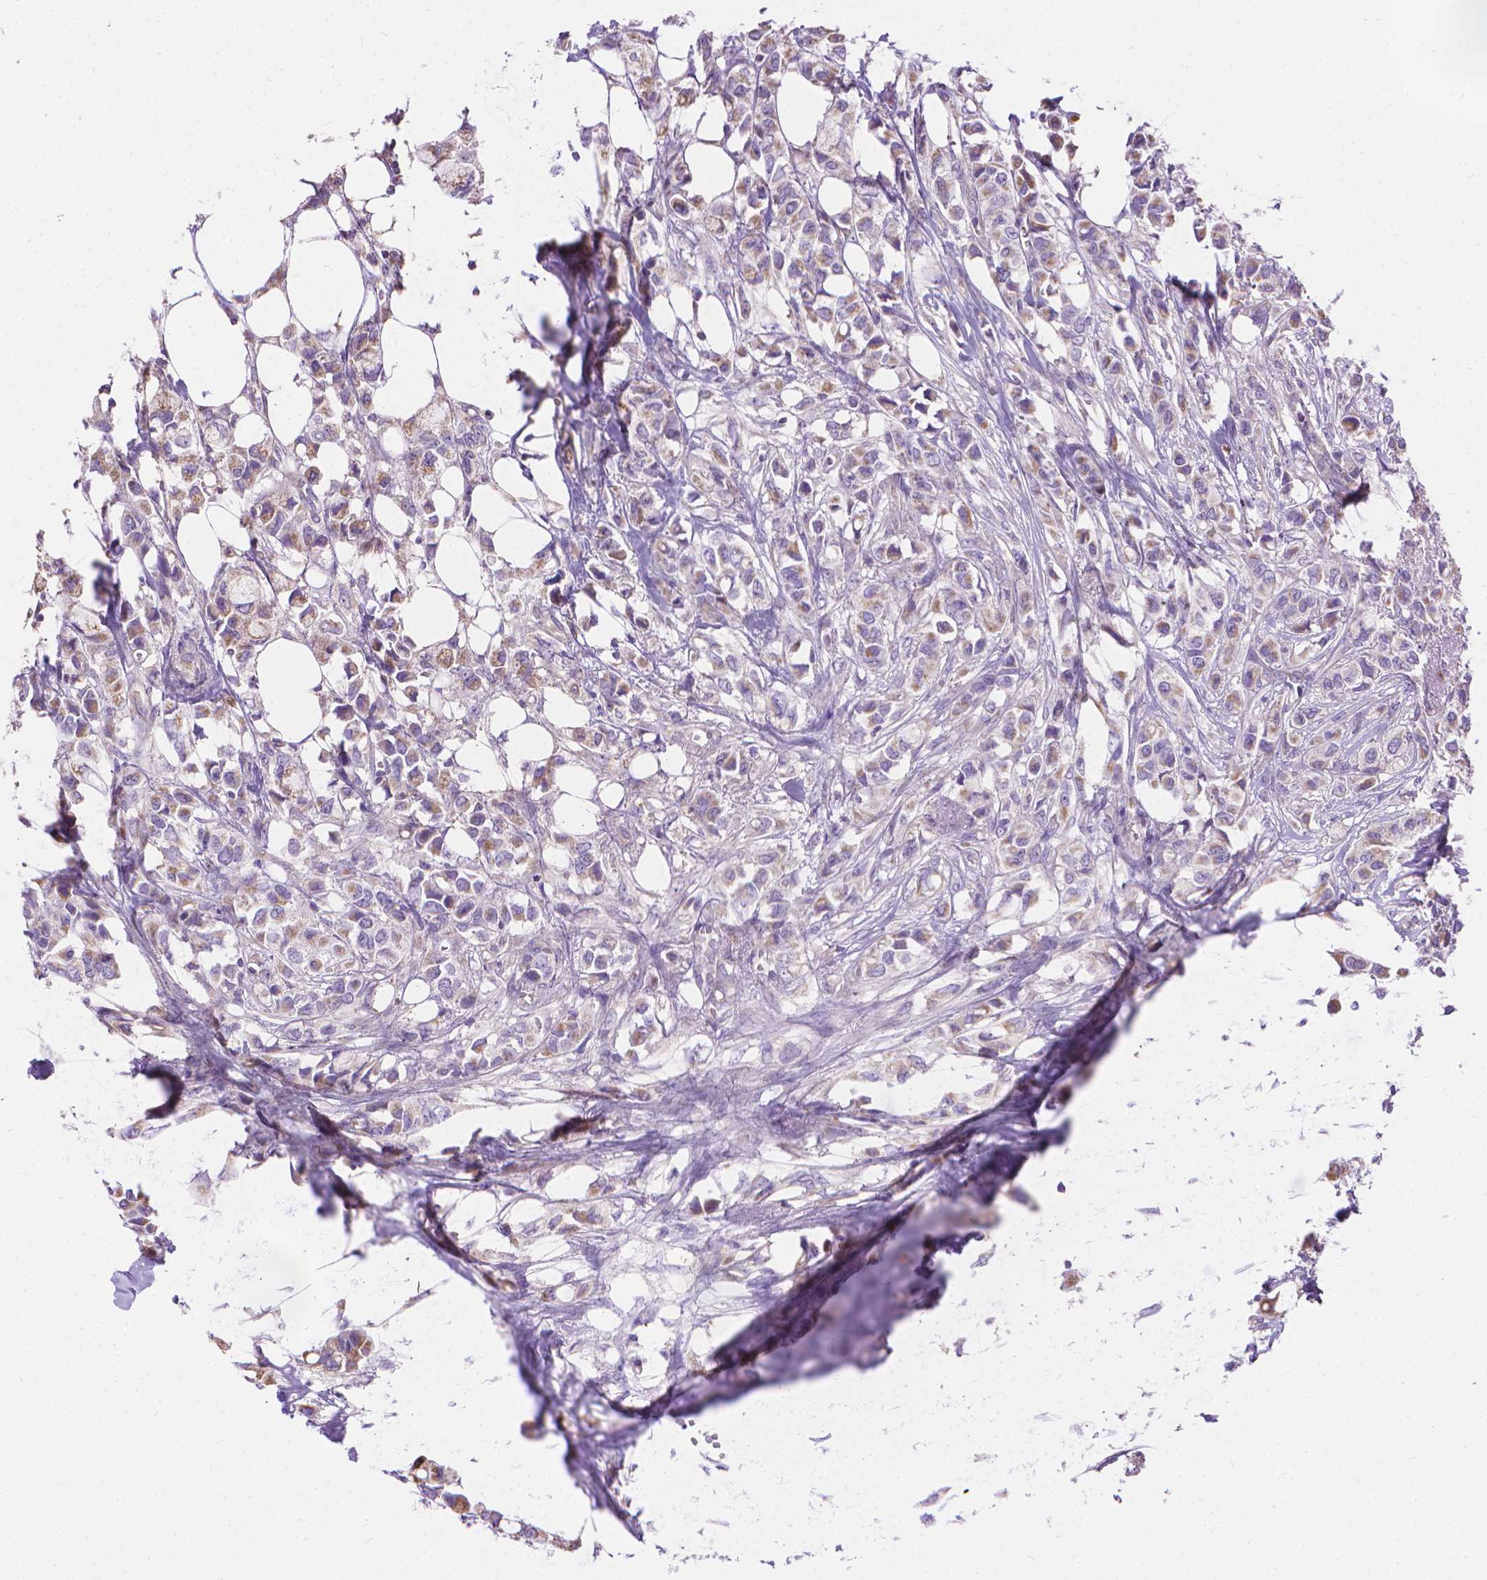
{"staining": {"intensity": "moderate", "quantity": "<25%", "location": "cytoplasmic/membranous"}, "tissue": "breast cancer", "cell_type": "Tumor cells", "image_type": "cancer", "snomed": [{"axis": "morphology", "description": "Duct carcinoma"}, {"axis": "topography", "description": "Breast"}], "caption": "This is a micrograph of immunohistochemistry (IHC) staining of intraductal carcinoma (breast), which shows moderate expression in the cytoplasmic/membranous of tumor cells.", "gene": "SYN1", "patient": {"sex": "female", "age": 85}}